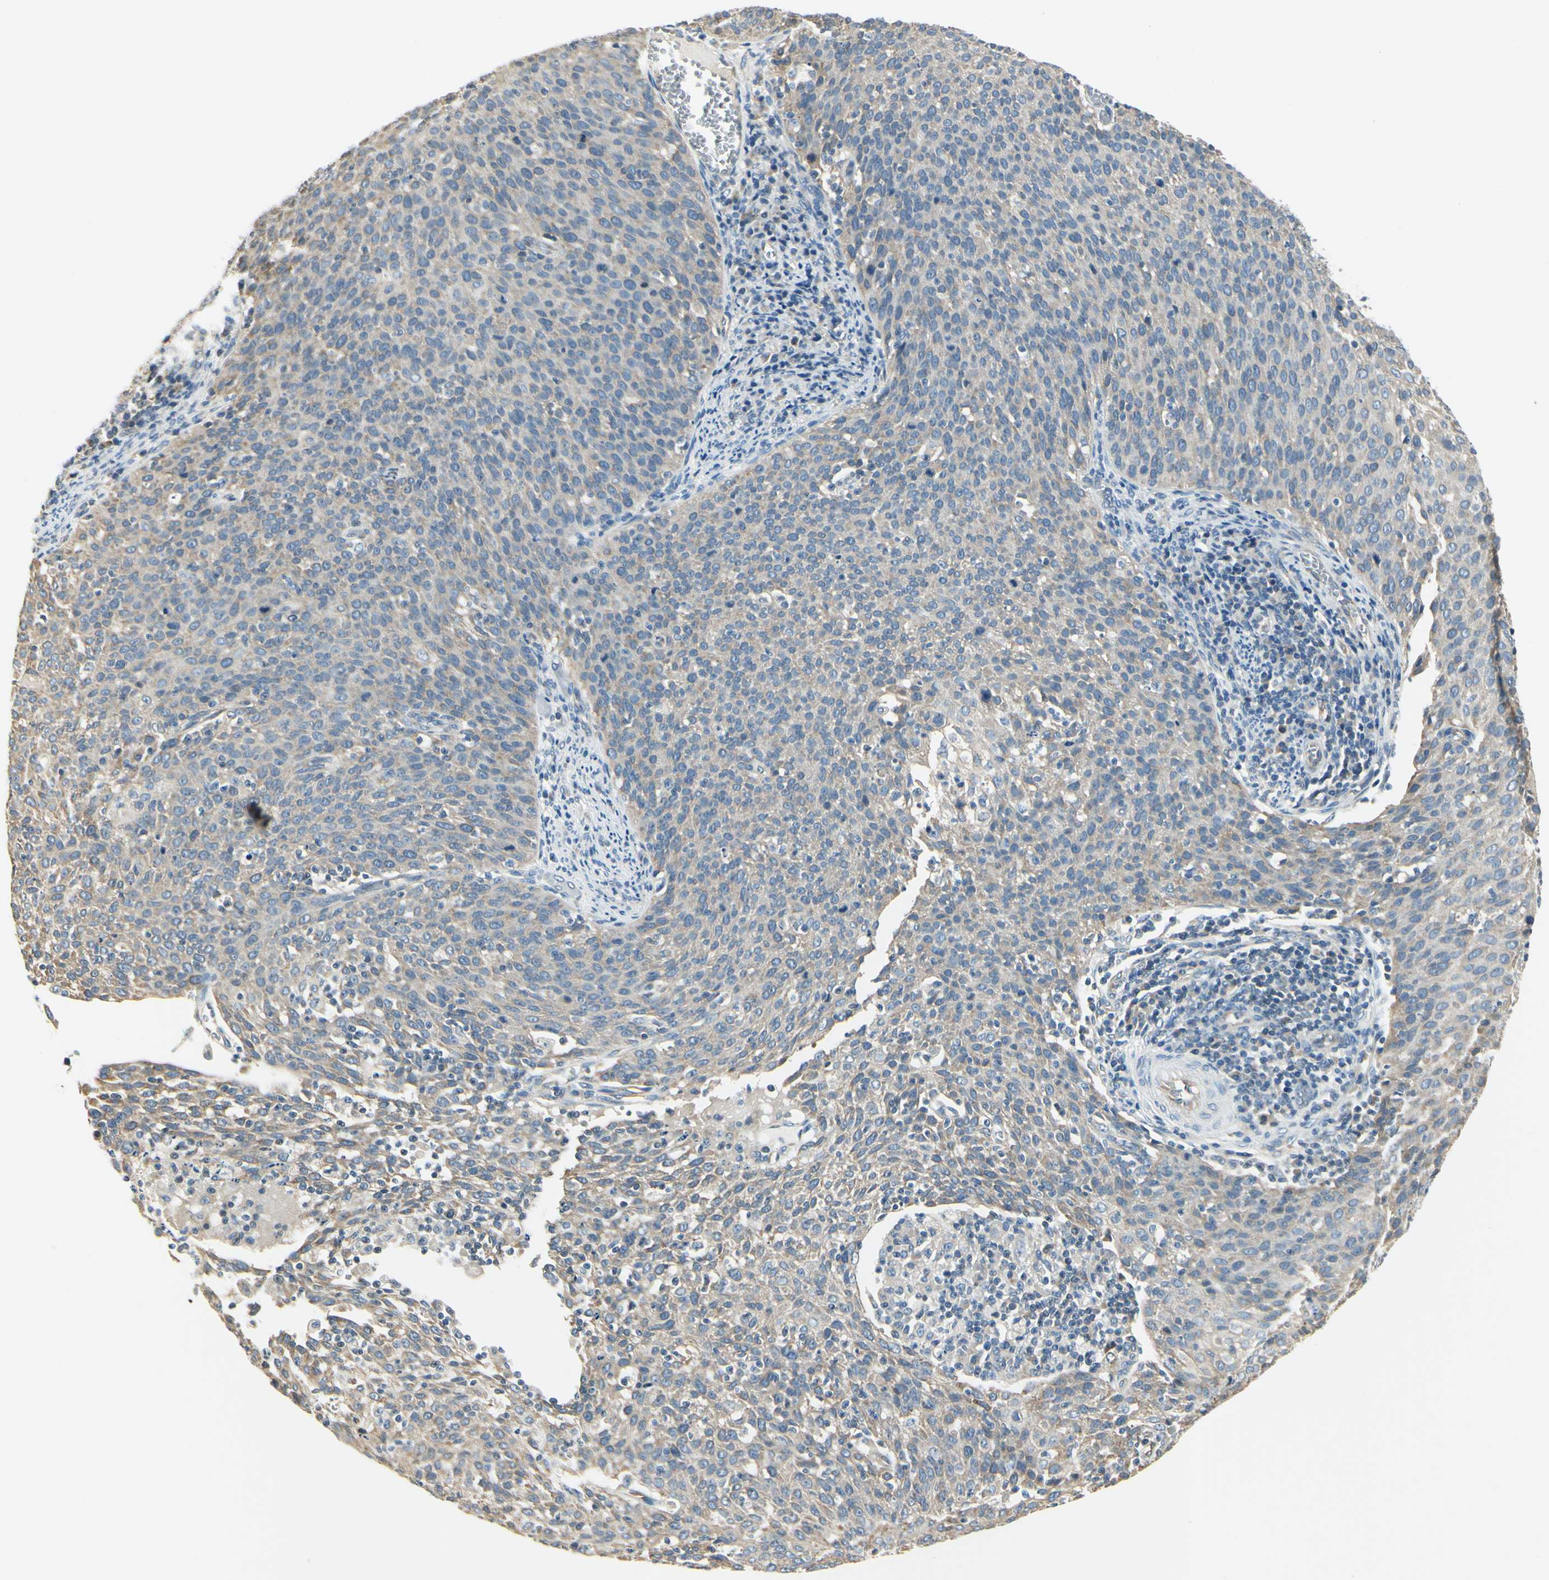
{"staining": {"intensity": "weak", "quantity": ">75%", "location": "cytoplasmic/membranous"}, "tissue": "cervical cancer", "cell_type": "Tumor cells", "image_type": "cancer", "snomed": [{"axis": "morphology", "description": "Squamous cell carcinoma, NOS"}, {"axis": "topography", "description": "Cervix"}], "caption": "Protein staining of cervical cancer tissue shows weak cytoplasmic/membranous positivity in about >75% of tumor cells.", "gene": "IGDCC4", "patient": {"sex": "female", "age": 38}}